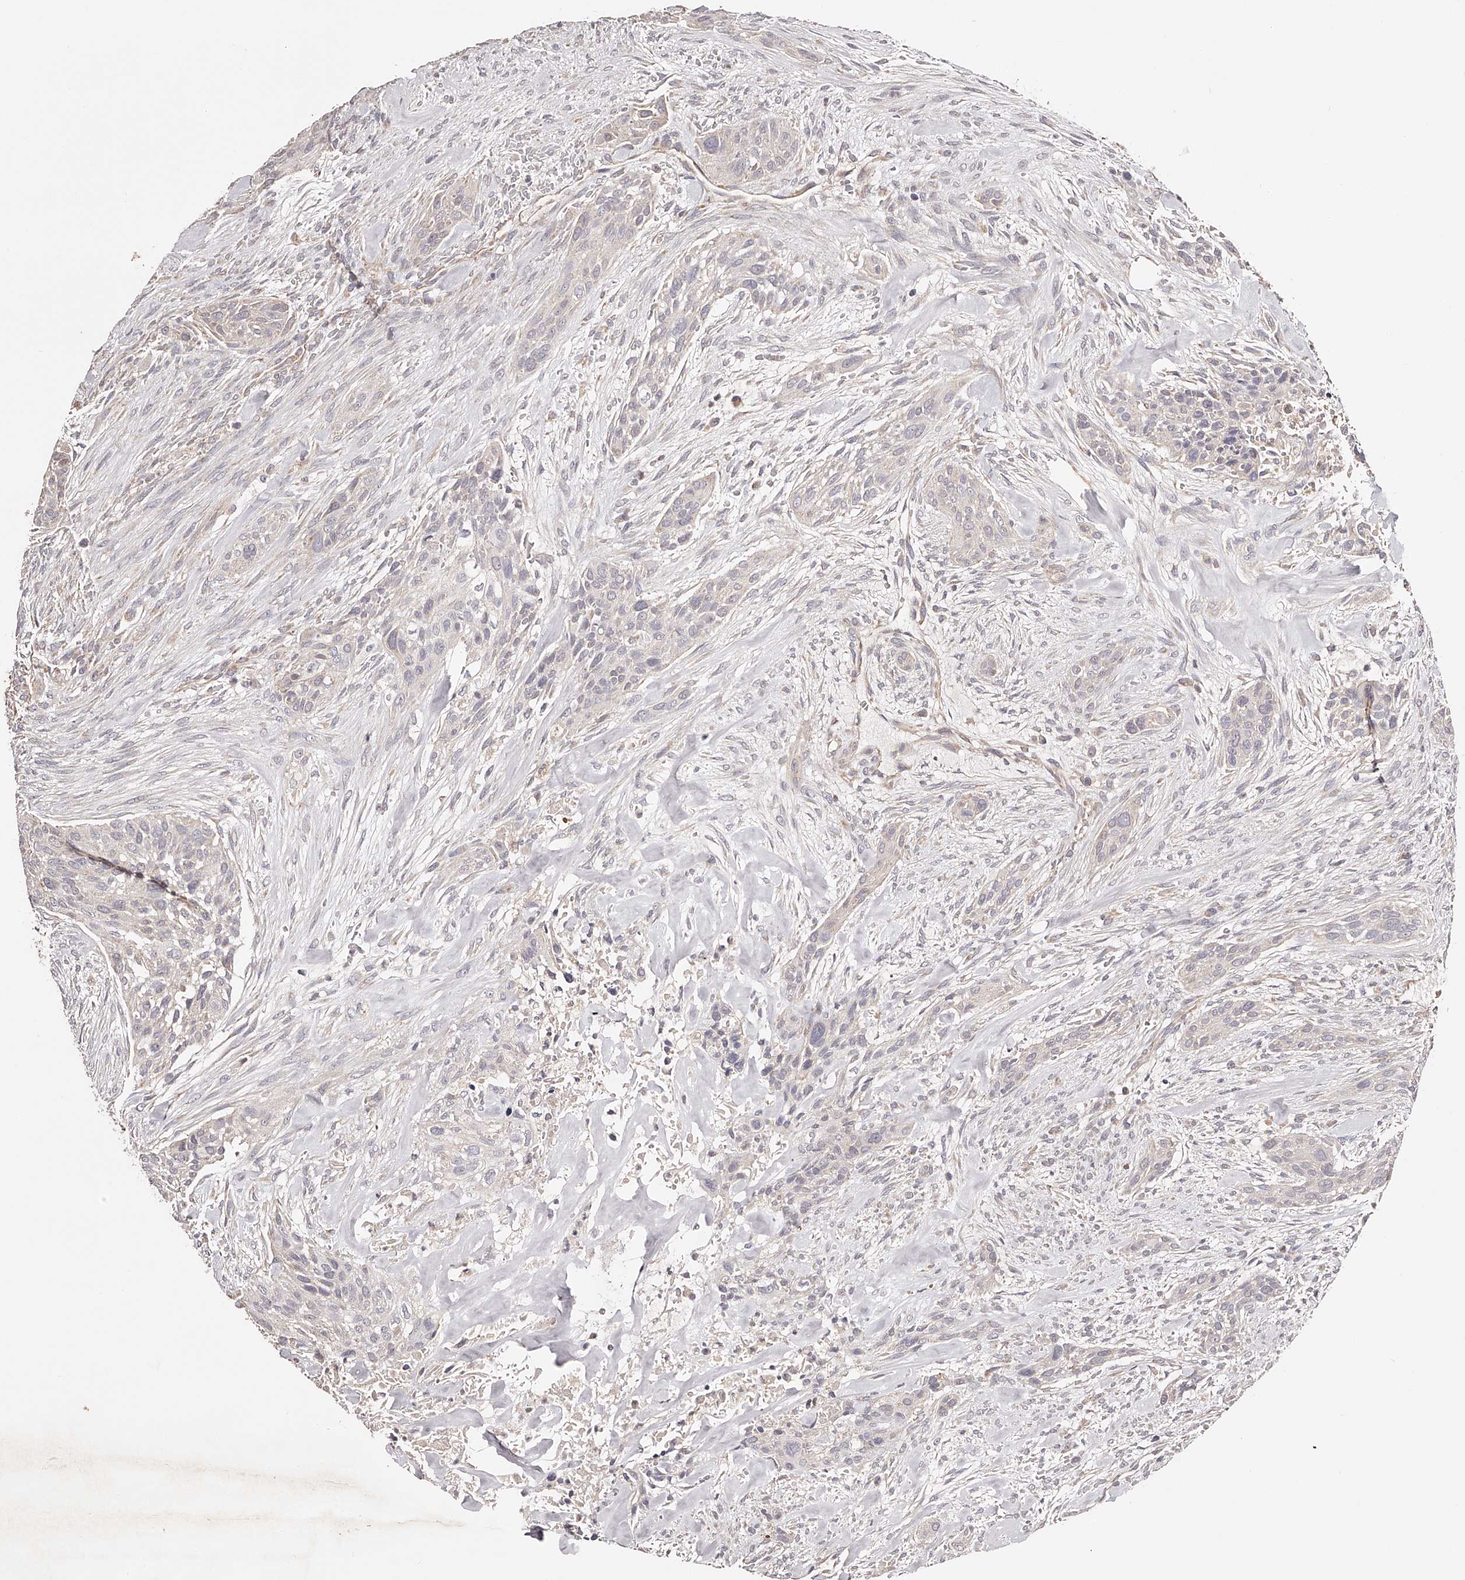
{"staining": {"intensity": "weak", "quantity": "<25%", "location": "cytoplasmic/membranous"}, "tissue": "urothelial cancer", "cell_type": "Tumor cells", "image_type": "cancer", "snomed": [{"axis": "morphology", "description": "Urothelial carcinoma, High grade"}, {"axis": "topography", "description": "Urinary bladder"}], "caption": "This is an immunohistochemistry (IHC) micrograph of urothelial cancer. There is no positivity in tumor cells.", "gene": "USP21", "patient": {"sex": "male", "age": 35}}